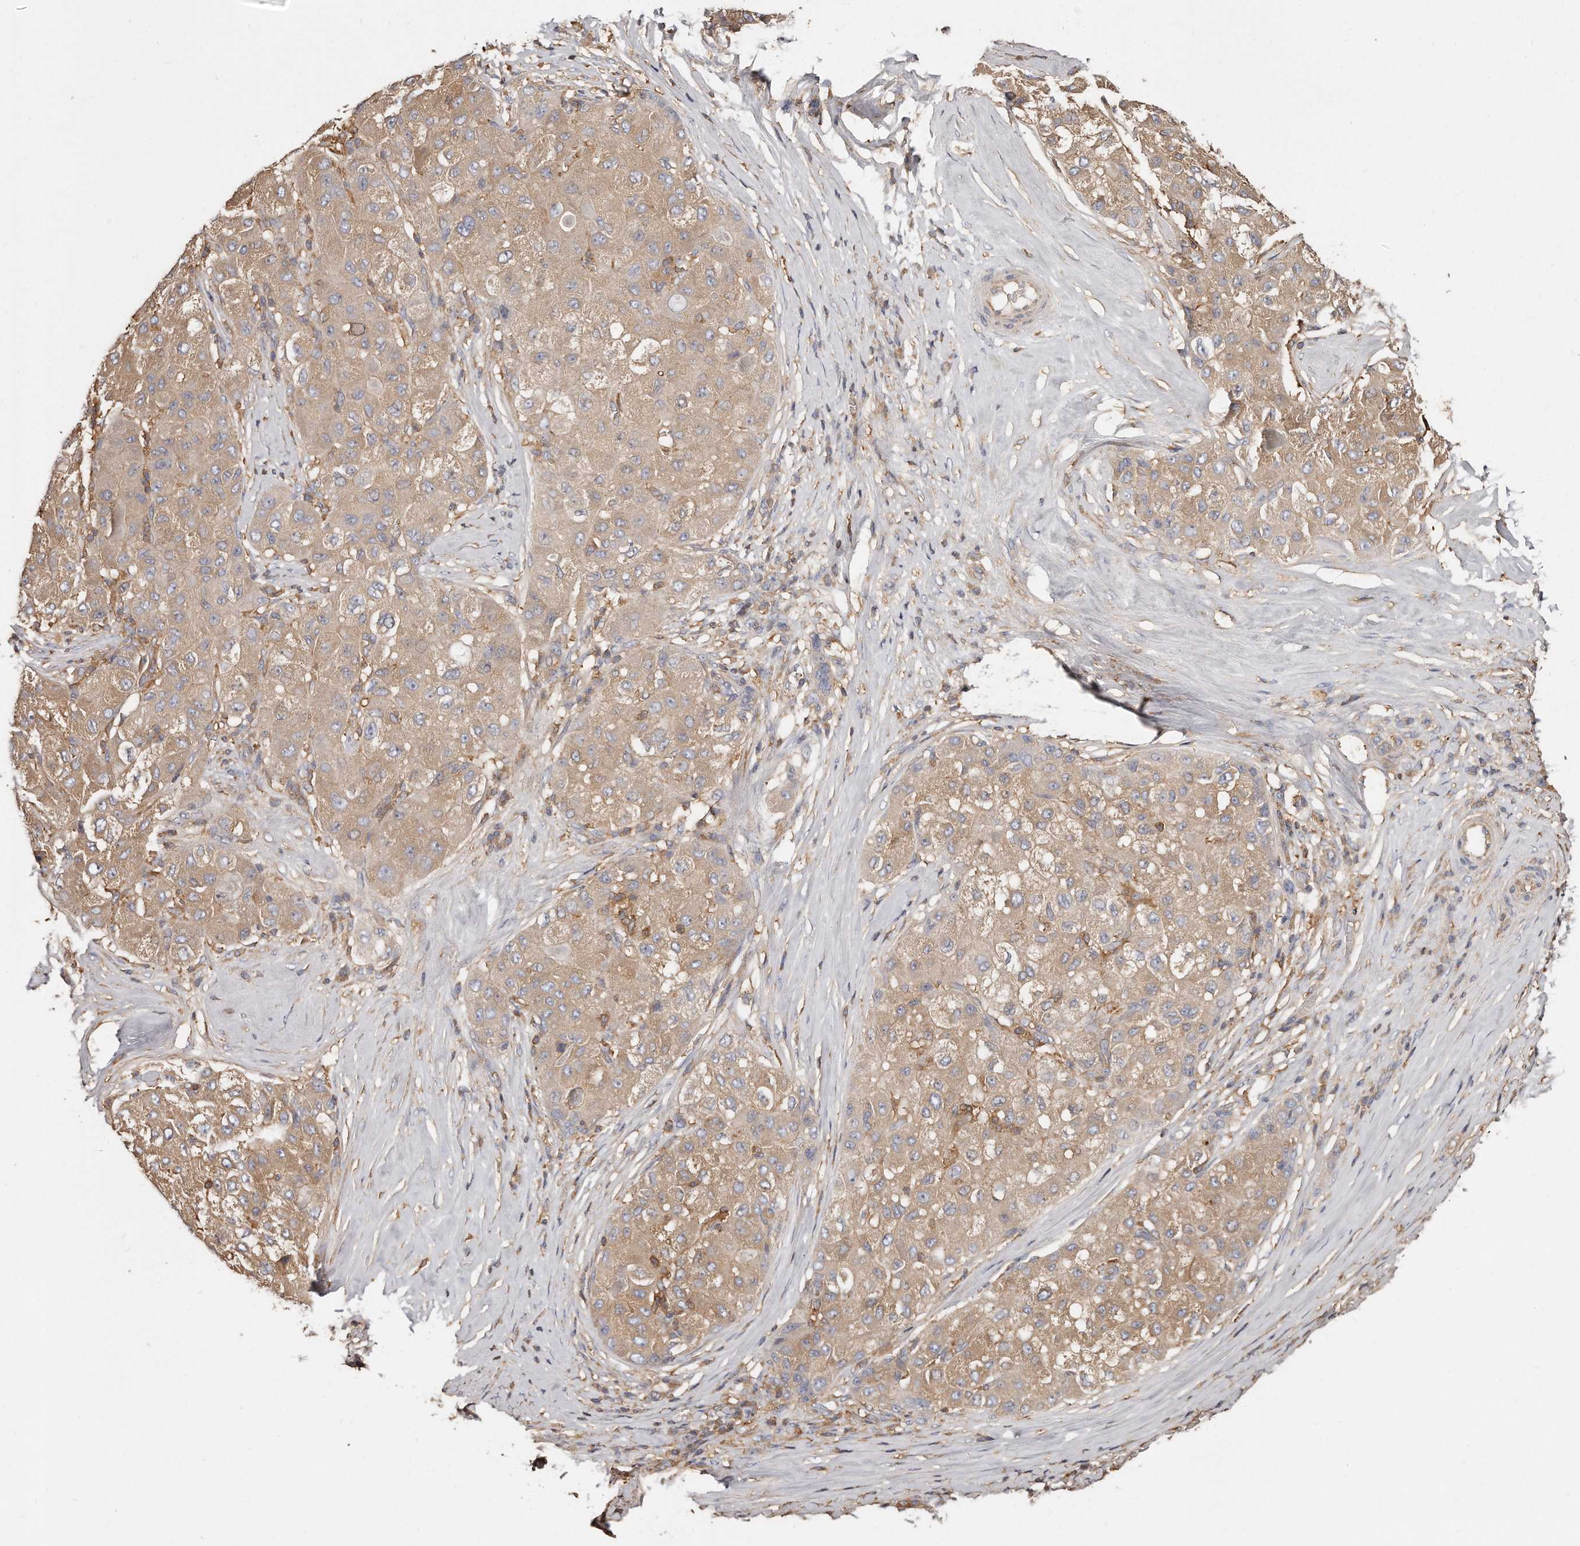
{"staining": {"intensity": "weak", "quantity": ">75%", "location": "cytoplasmic/membranous"}, "tissue": "liver cancer", "cell_type": "Tumor cells", "image_type": "cancer", "snomed": [{"axis": "morphology", "description": "Carcinoma, Hepatocellular, NOS"}, {"axis": "topography", "description": "Liver"}], "caption": "An image of liver cancer stained for a protein displays weak cytoplasmic/membranous brown staining in tumor cells. (Stains: DAB (3,3'-diaminobenzidine) in brown, nuclei in blue, Microscopy: brightfield microscopy at high magnification).", "gene": "CAP1", "patient": {"sex": "male", "age": 80}}